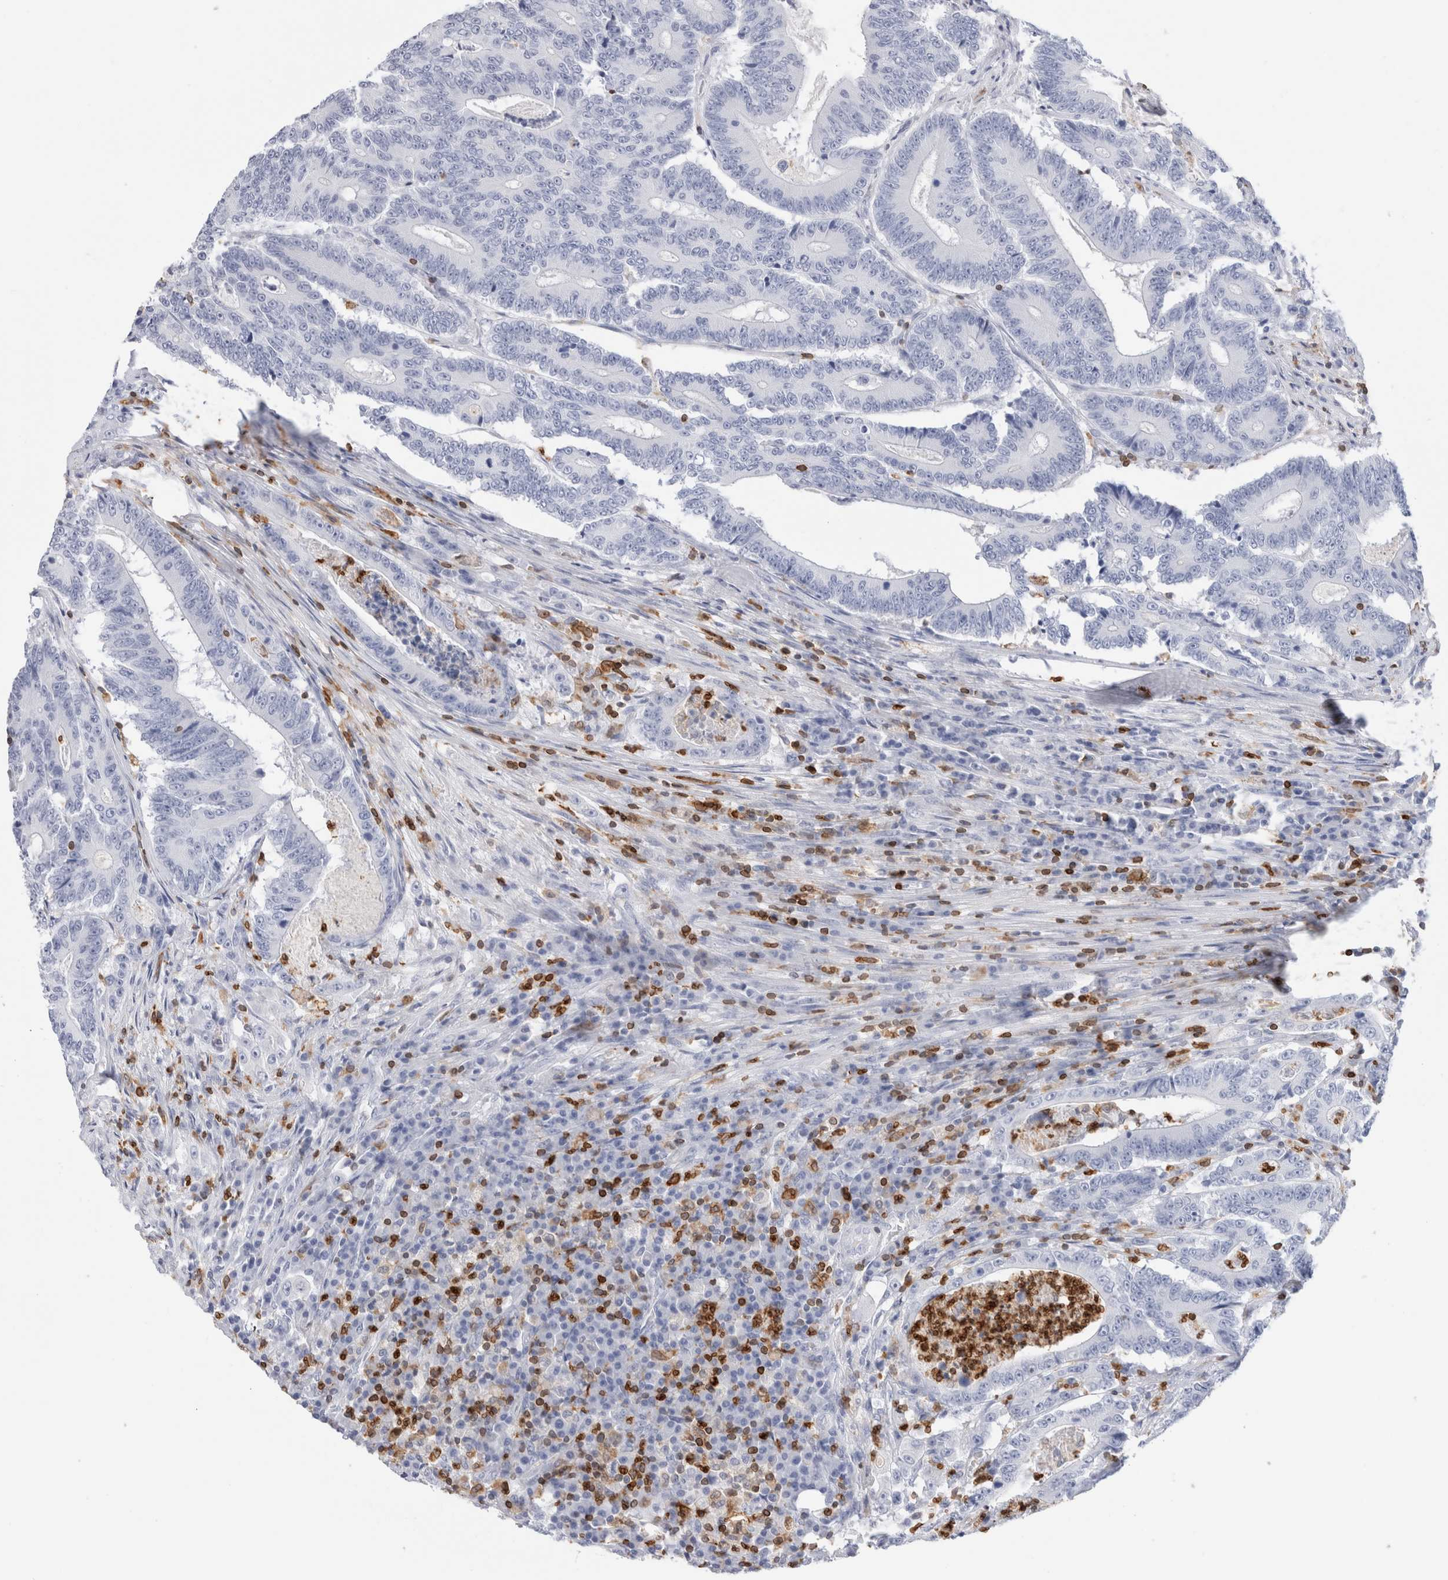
{"staining": {"intensity": "negative", "quantity": "none", "location": "none"}, "tissue": "colorectal cancer", "cell_type": "Tumor cells", "image_type": "cancer", "snomed": [{"axis": "morphology", "description": "Adenocarcinoma, NOS"}, {"axis": "topography", "description": "Colon"}], "caption": "Tumor cells are negative for protein expression in human colorectal adenocarcinoma.", "gene": "ALOX5AP", "patient": {"sex": "male", "age": 83}}